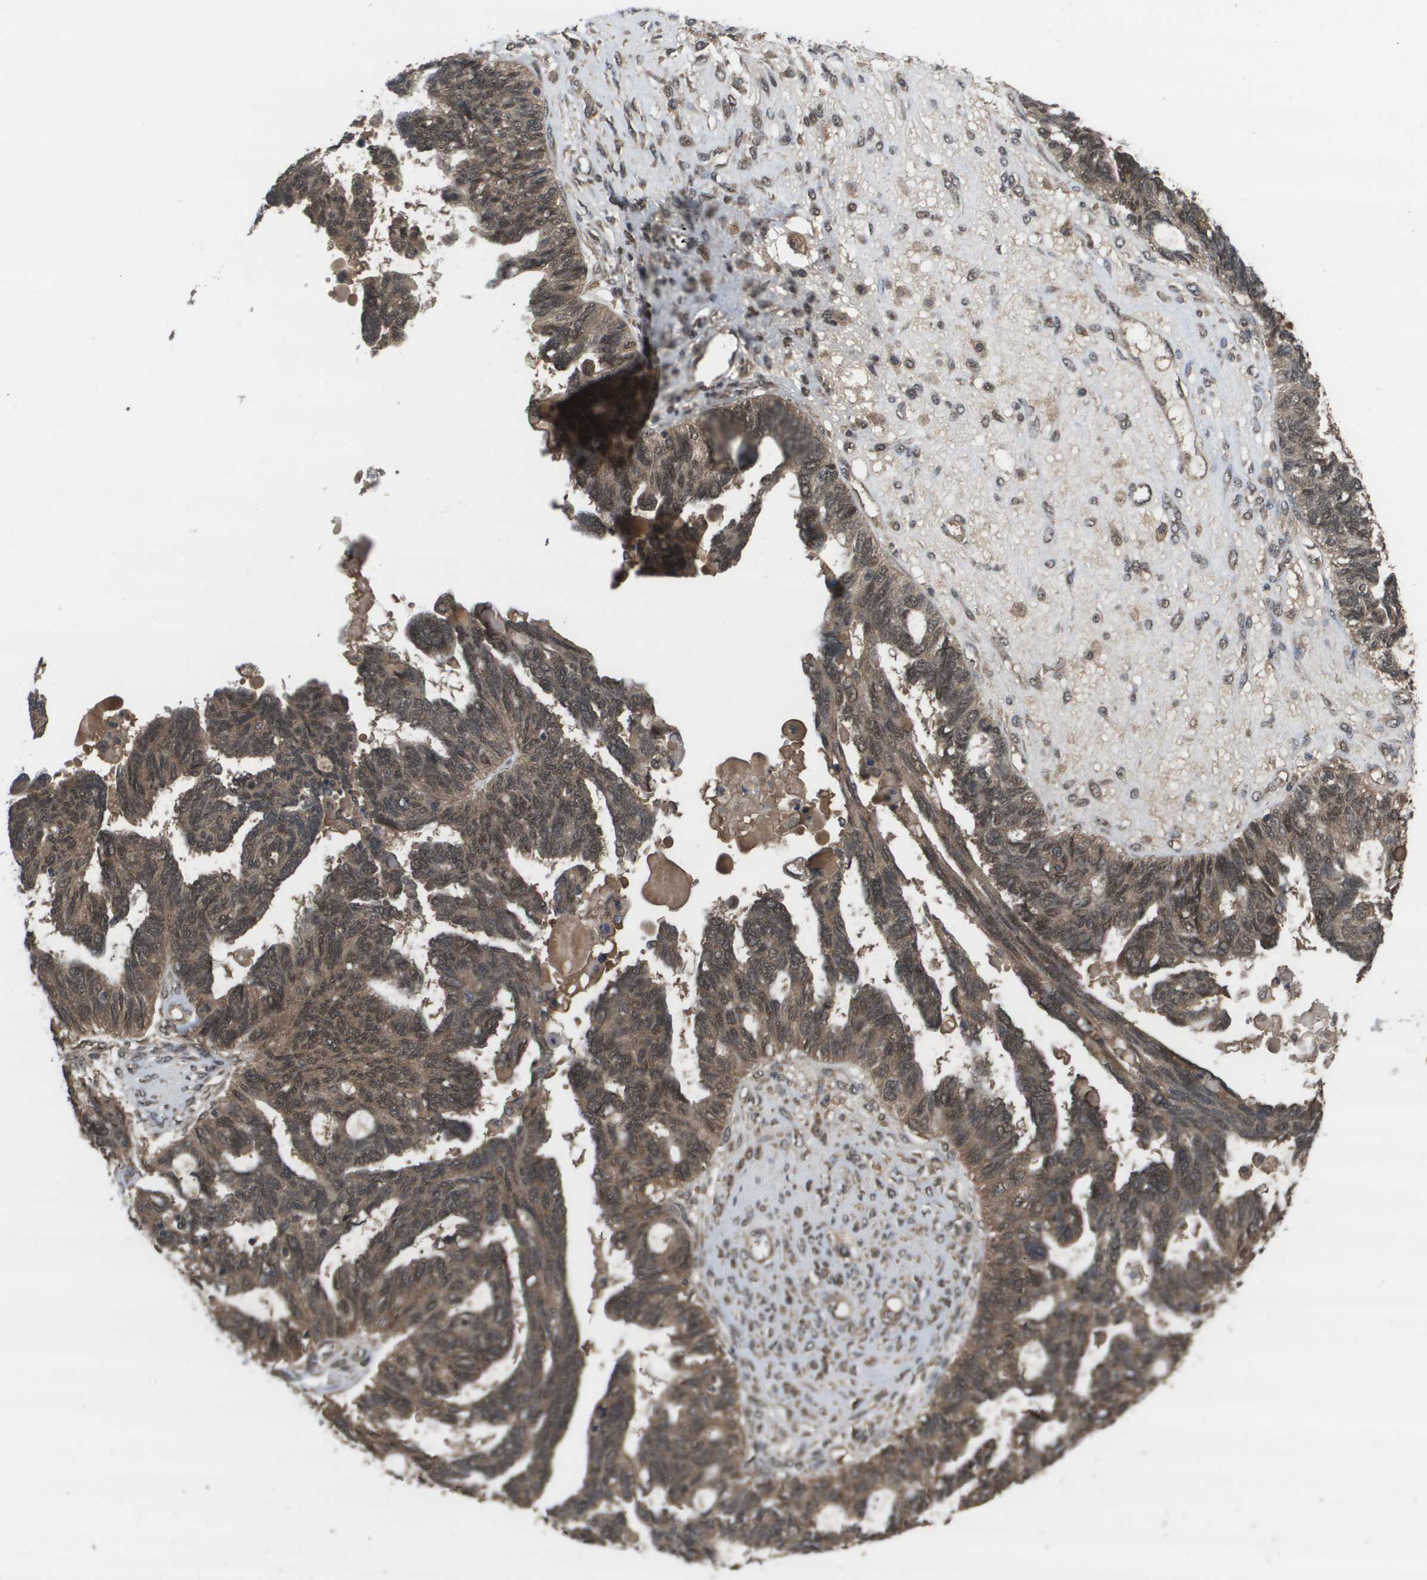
{"staining": {"intensity": "moderate", "quantity": ">75%", "location": "cytoplasmic/membranous,nuclear"}, "tissue": "ovarian cancer", "cell_type": "Tumor cells", "image_type": "cancer", "snomed": [{"axis": "morphology", "description": "Cystadenocarcinoma, serous, NOS"}, {"axis": "topography", "description": "Ovary"}], "caption": "Moderate cytoplasmic/membranous and nuclear staining for a protein is seen in about >75% of tumor cells of ovarian serous cystadenocarcinoma using immunohistochemistry.", "gene": "AMBRA1", "patient": {"sex": "female", "age": 79}}